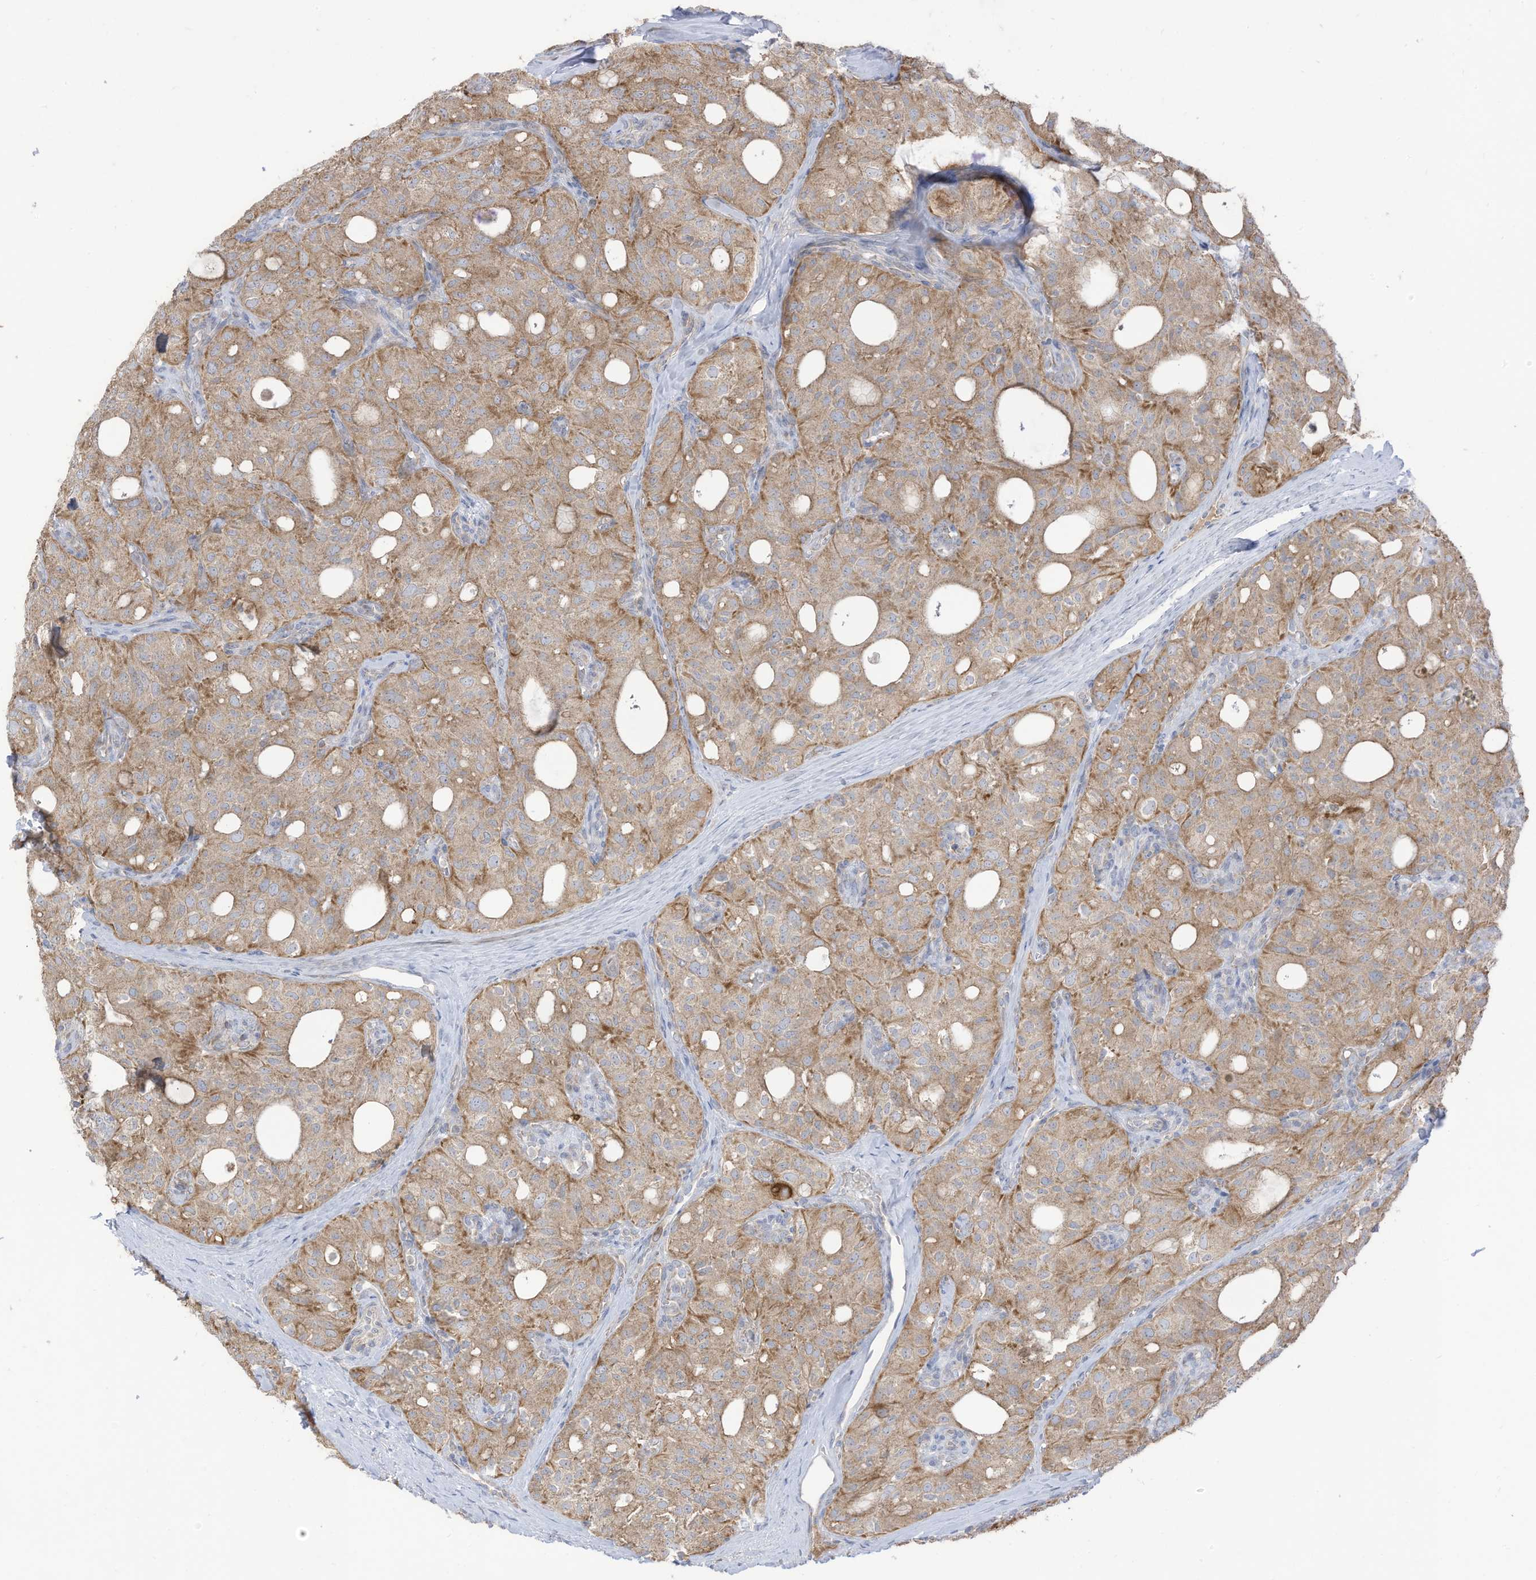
{"staining": {"intensity": "moderate", "quantity": ">75%", "location": "cytoplasmic/membranous"}, "tissue": "thyroid cancer", "cell_type": "Tumor cells", "image_type": "cancer", "snomed": [{"axis": "morphology", "description": "Follicular adenoma carcinoma, NOS"}, {"axis": "topography", "description": "Thyroid gland"}], "caption": "Brown immunohistochemical staining in thyroid cancer shows moderate cytoplasmic/membranous positivity in about >75% of tumor cells.", "gene": "CGAS", "patient": {"sex": "male", "age": 75}}